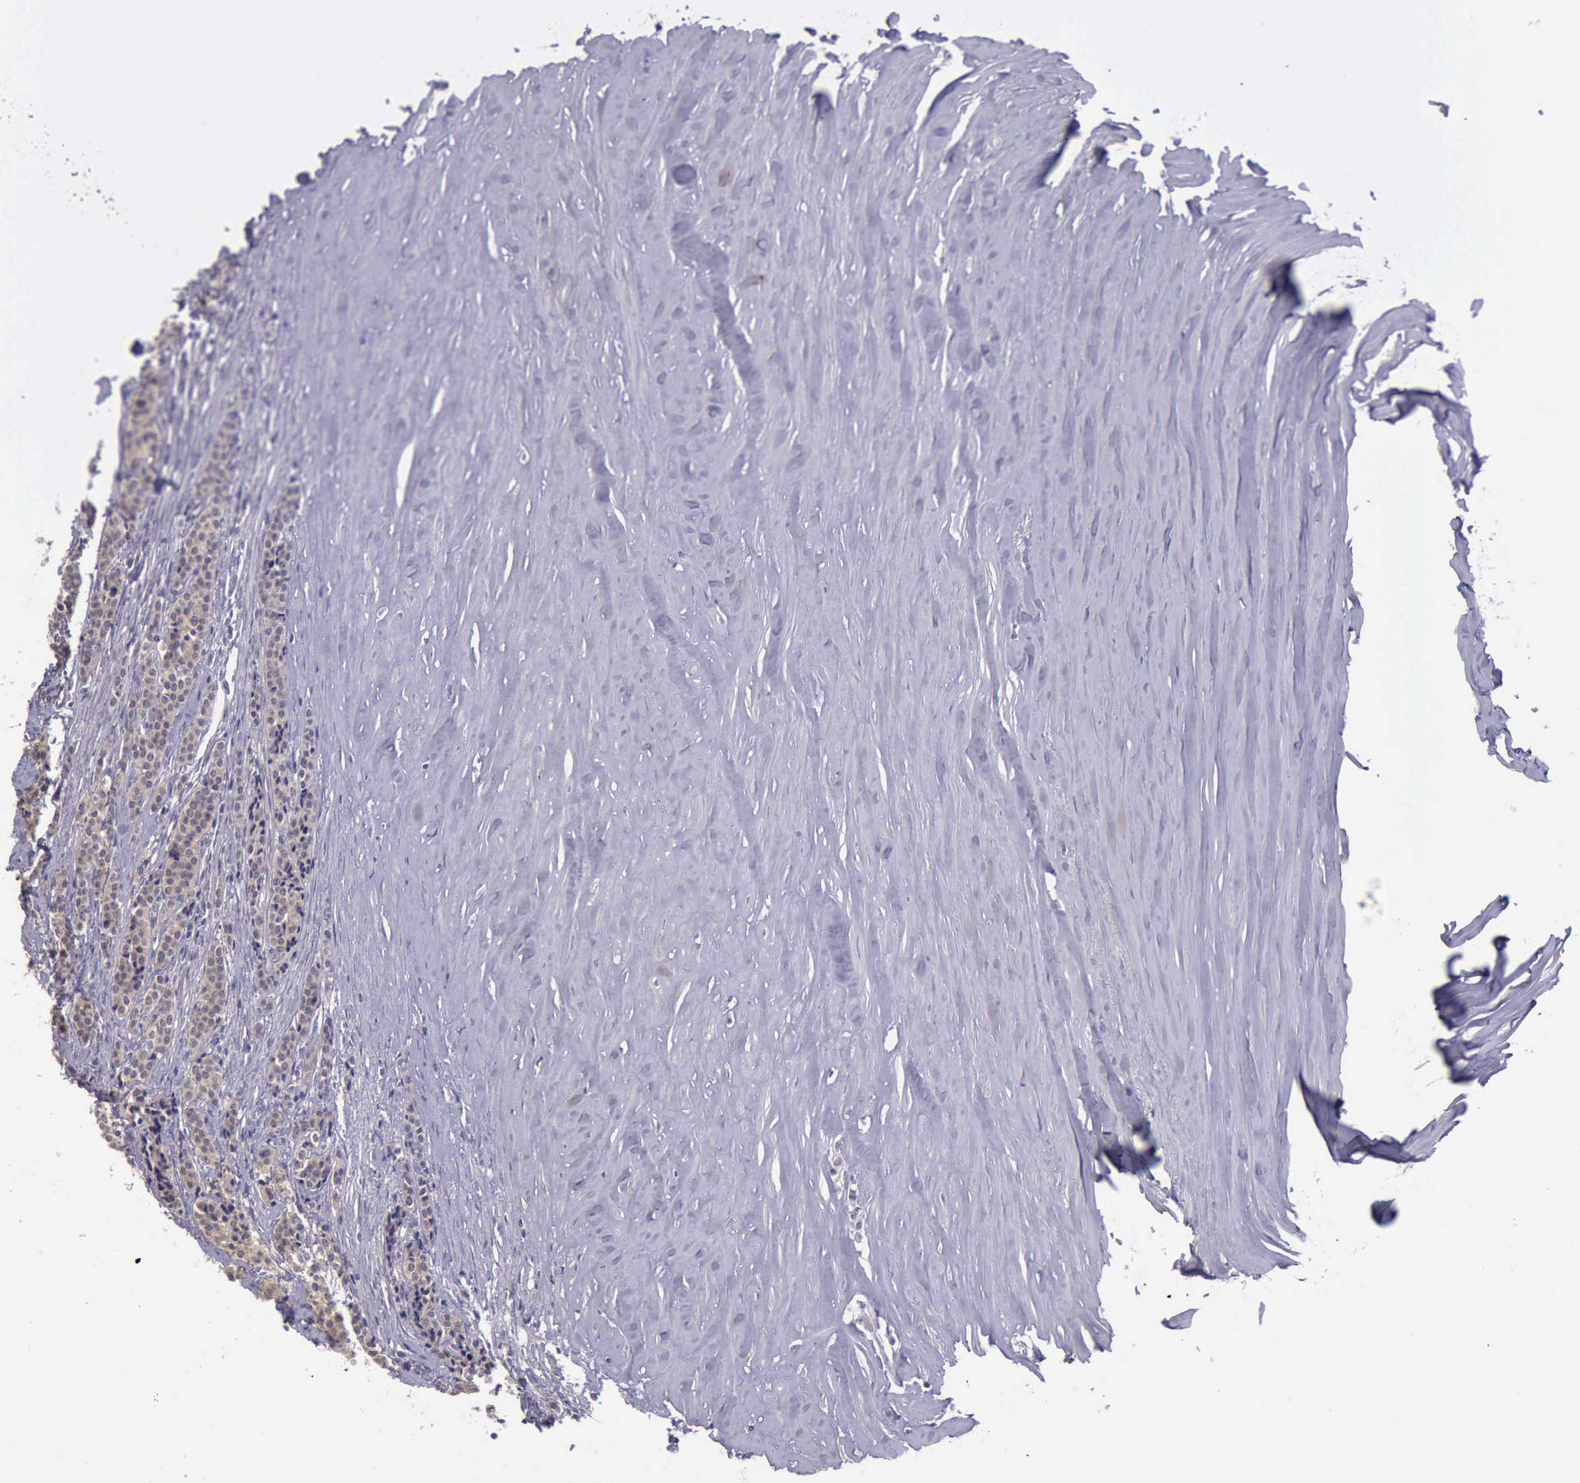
{"staining": {"intensity": "weak", "quantity": ">75%", "location": "cytoplasmic/membranous"}, "tissue": "carcinoid", "cell_type": "Tumor cells", "image_type": "cancer", "snomed": [{"axis": "morphology", "description": "Carcinoid, malignant, NOS"}, {"axis": "topography", "description": "Small intestine"}], "caption": "Immunohistochemistry histopathology image of human carcinoid (malignant) stained for a protein (brown), which reveals low levels of weak cytoplasmic/membranous expression in approximately >75% of tumor cells.", "gene": "ARNT2", "patient": {"sex": "male", "age": 63}}